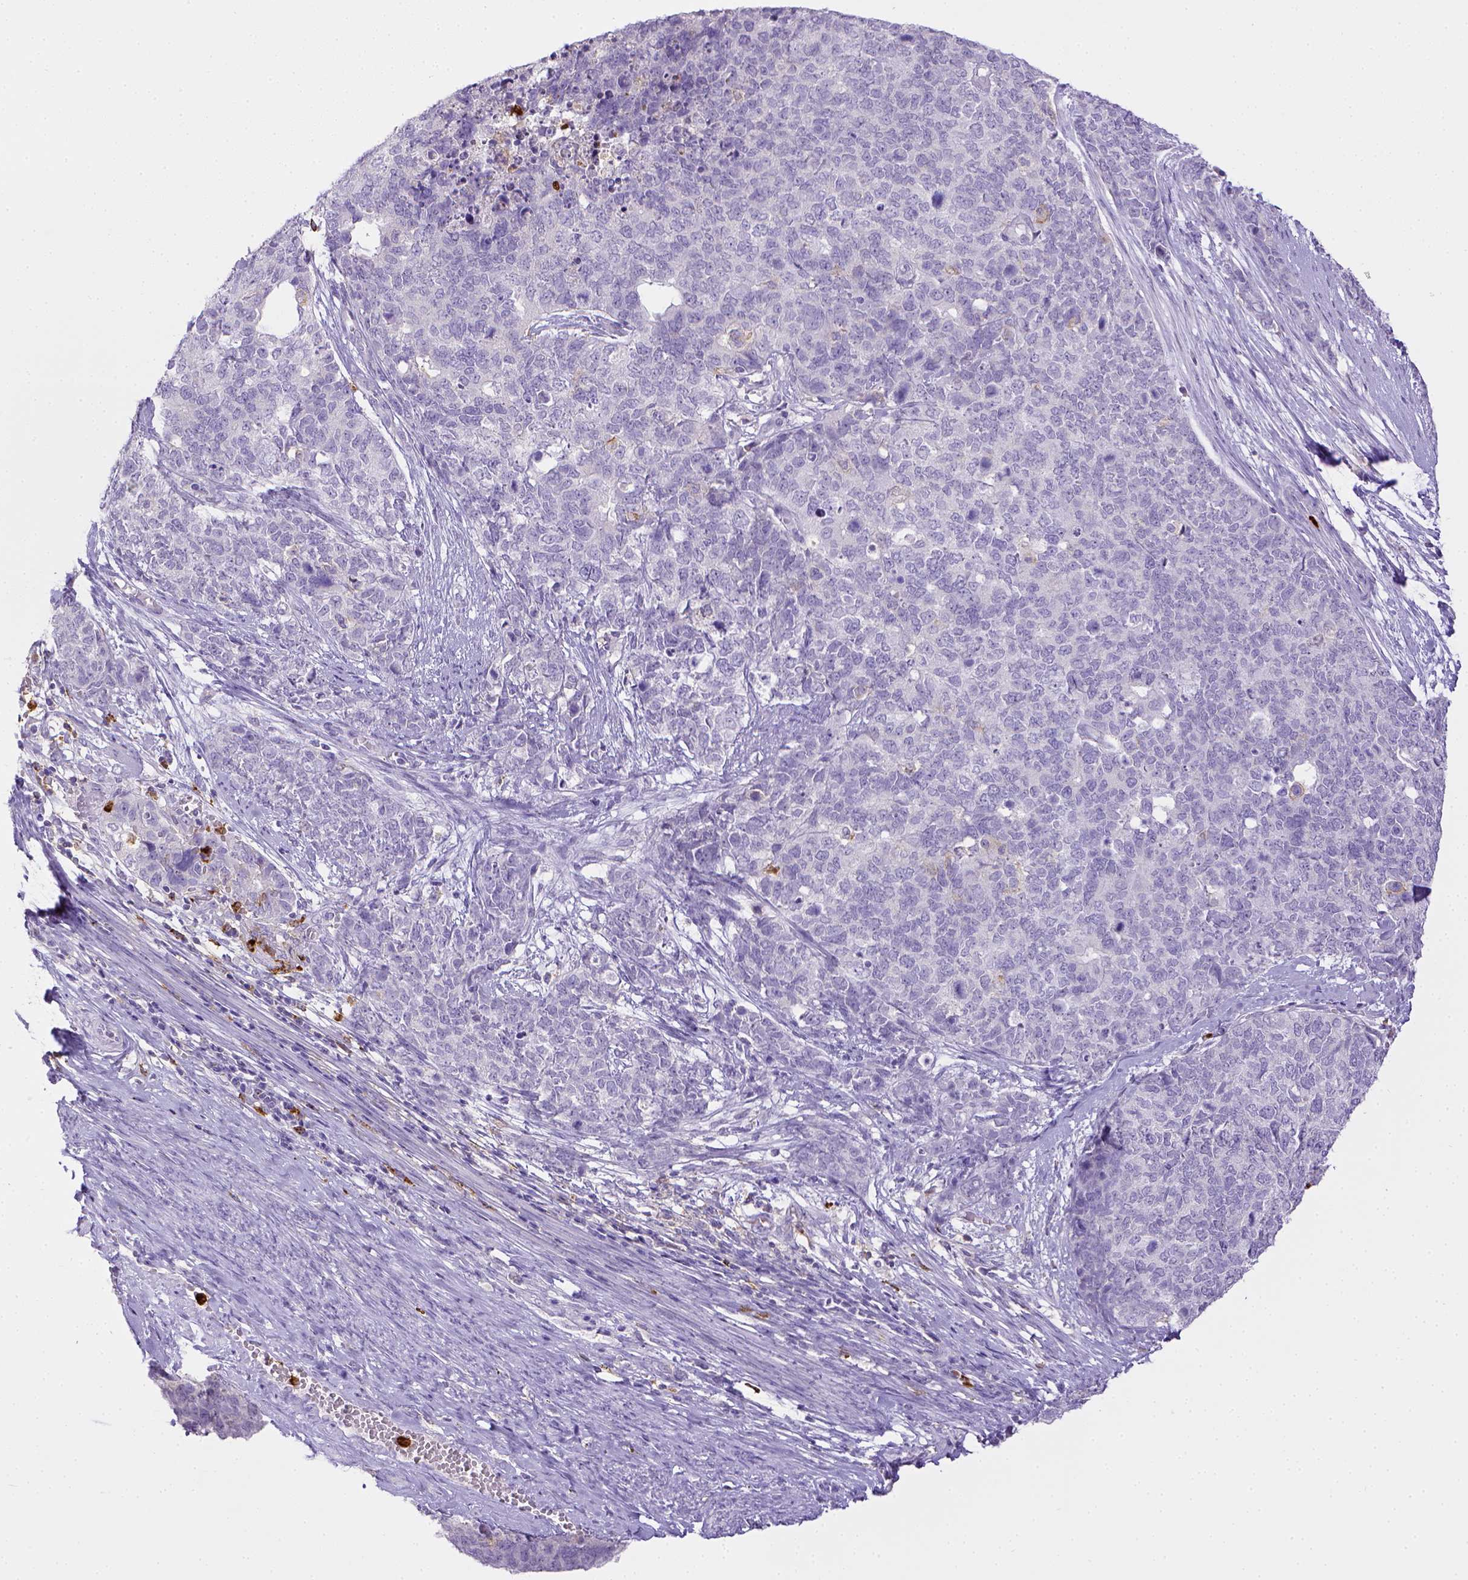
{"staining": {"intensity": "negative", "quantity": "none", "location": "none"}, "tissue": "cervical cancer", "cell_type": "Tumor cells", "image_type": "cancer", "snomed": [{"axis": "morphology", "description": "Squamous cell carcinoma, NOS"}, {"axis": "topography", "description": "Cervix"}], "caption": "Immunohistochemistry photomicrograph of human cervical cancer stained for a protein (brown), which displays no expression in tumor cells.", "gene": "ITGAM", "patient": {"sex": "female", "age": 63}}